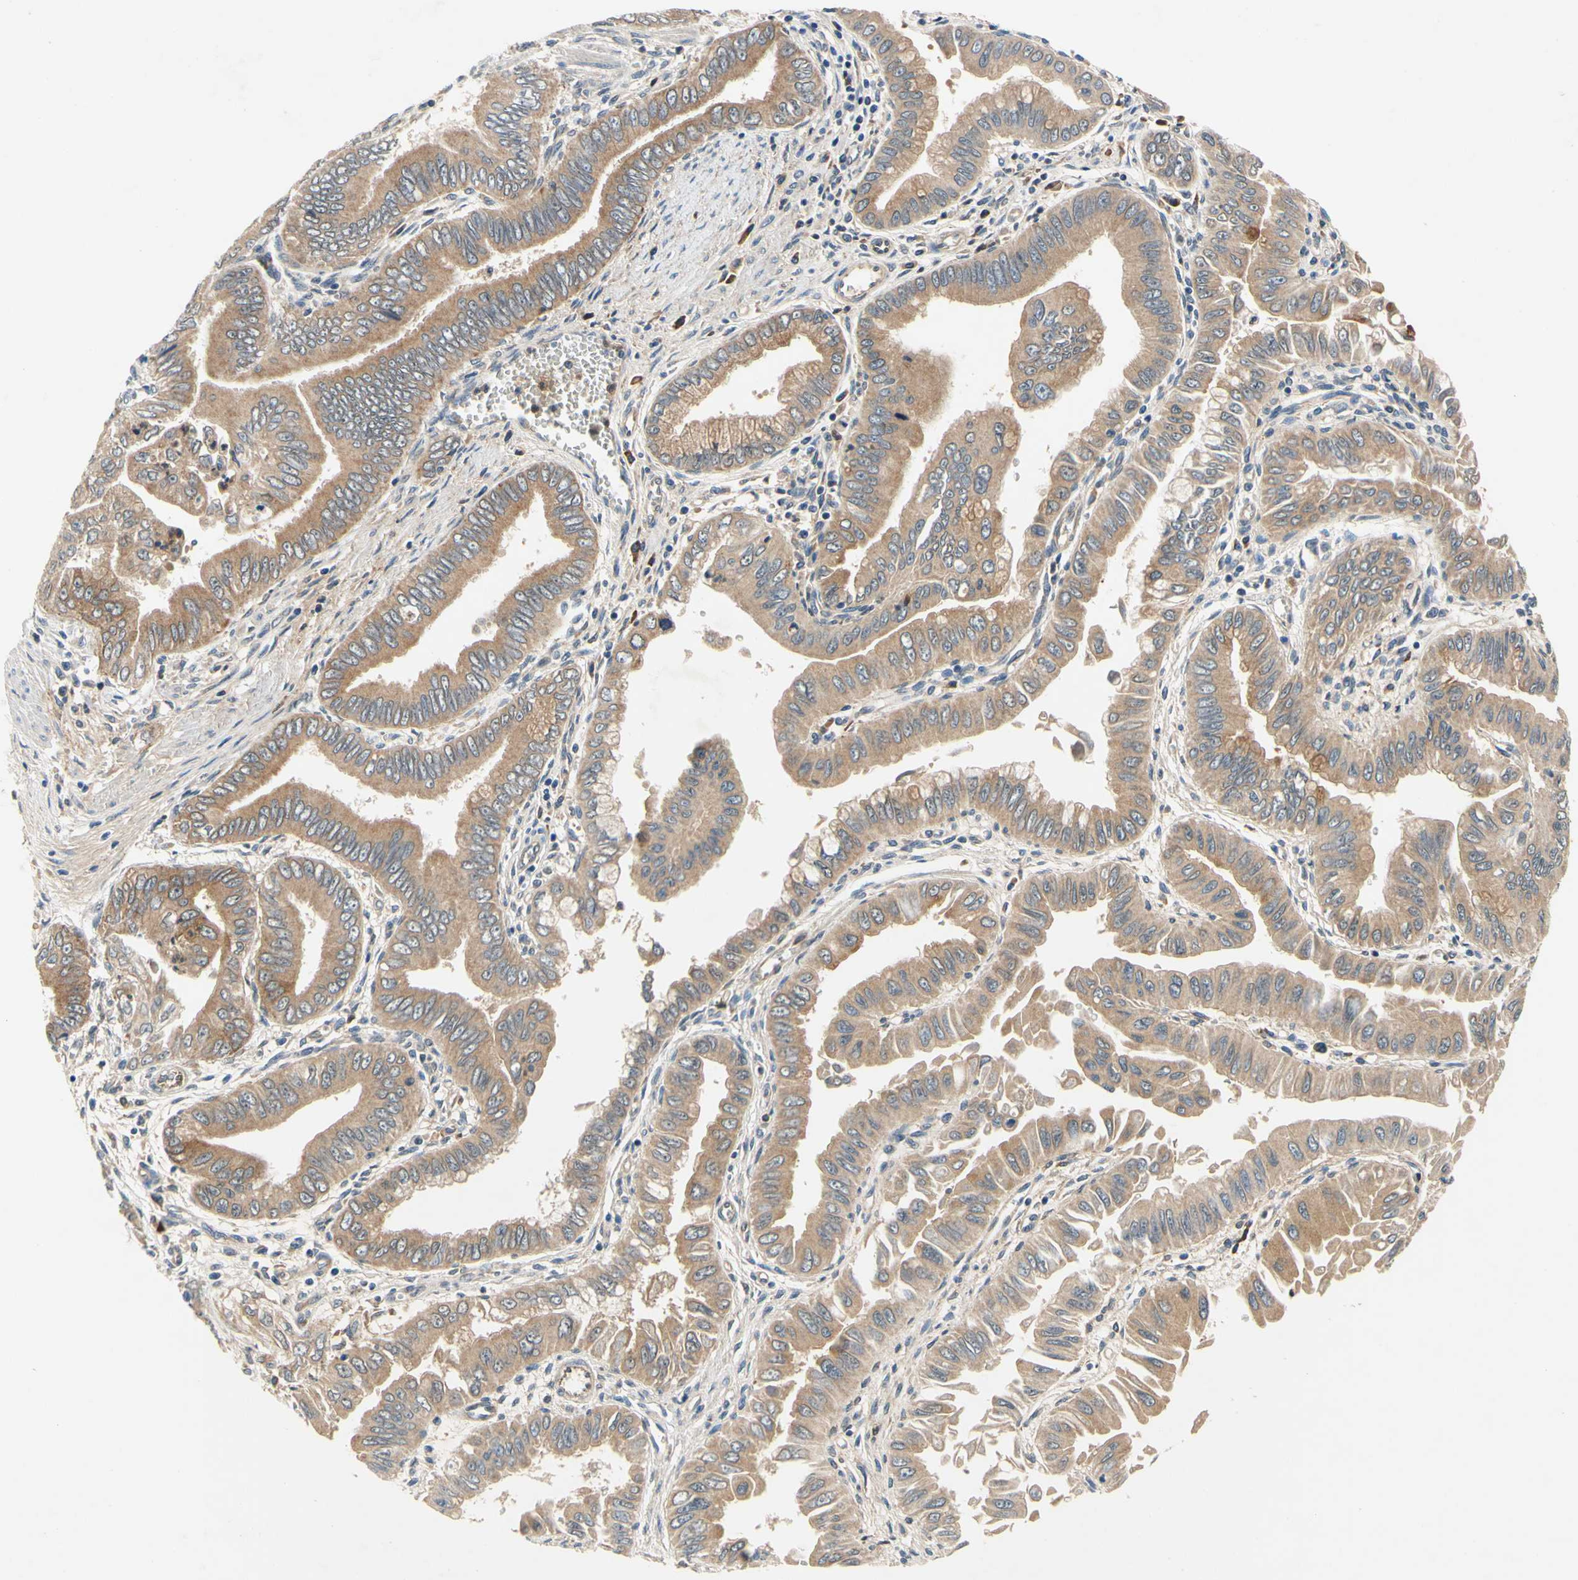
{"staining": {"intensity": "moderate", "quantity": ">75%", "location": "cytoplasmic/membranous"}, "tissue": "pancreatic cancer", "cell_type": "Tumor cells", "image_type": "cancer", "snomed": [{"axis": "morphology", "description": "Normal tissue, NOS"}, {"axis": "topography", "description": "Lymph node"}], "caption": "An immunohistochemistry (IHC) micrograph of neoplastic tissue is shown. Protein staining in brown shows moderate cytoplasmic/membranous positivity in pancreatic cancer within tumor cells.", "gene": "PLA2G4A", "patient": {"sex": "male", "age": 50}}